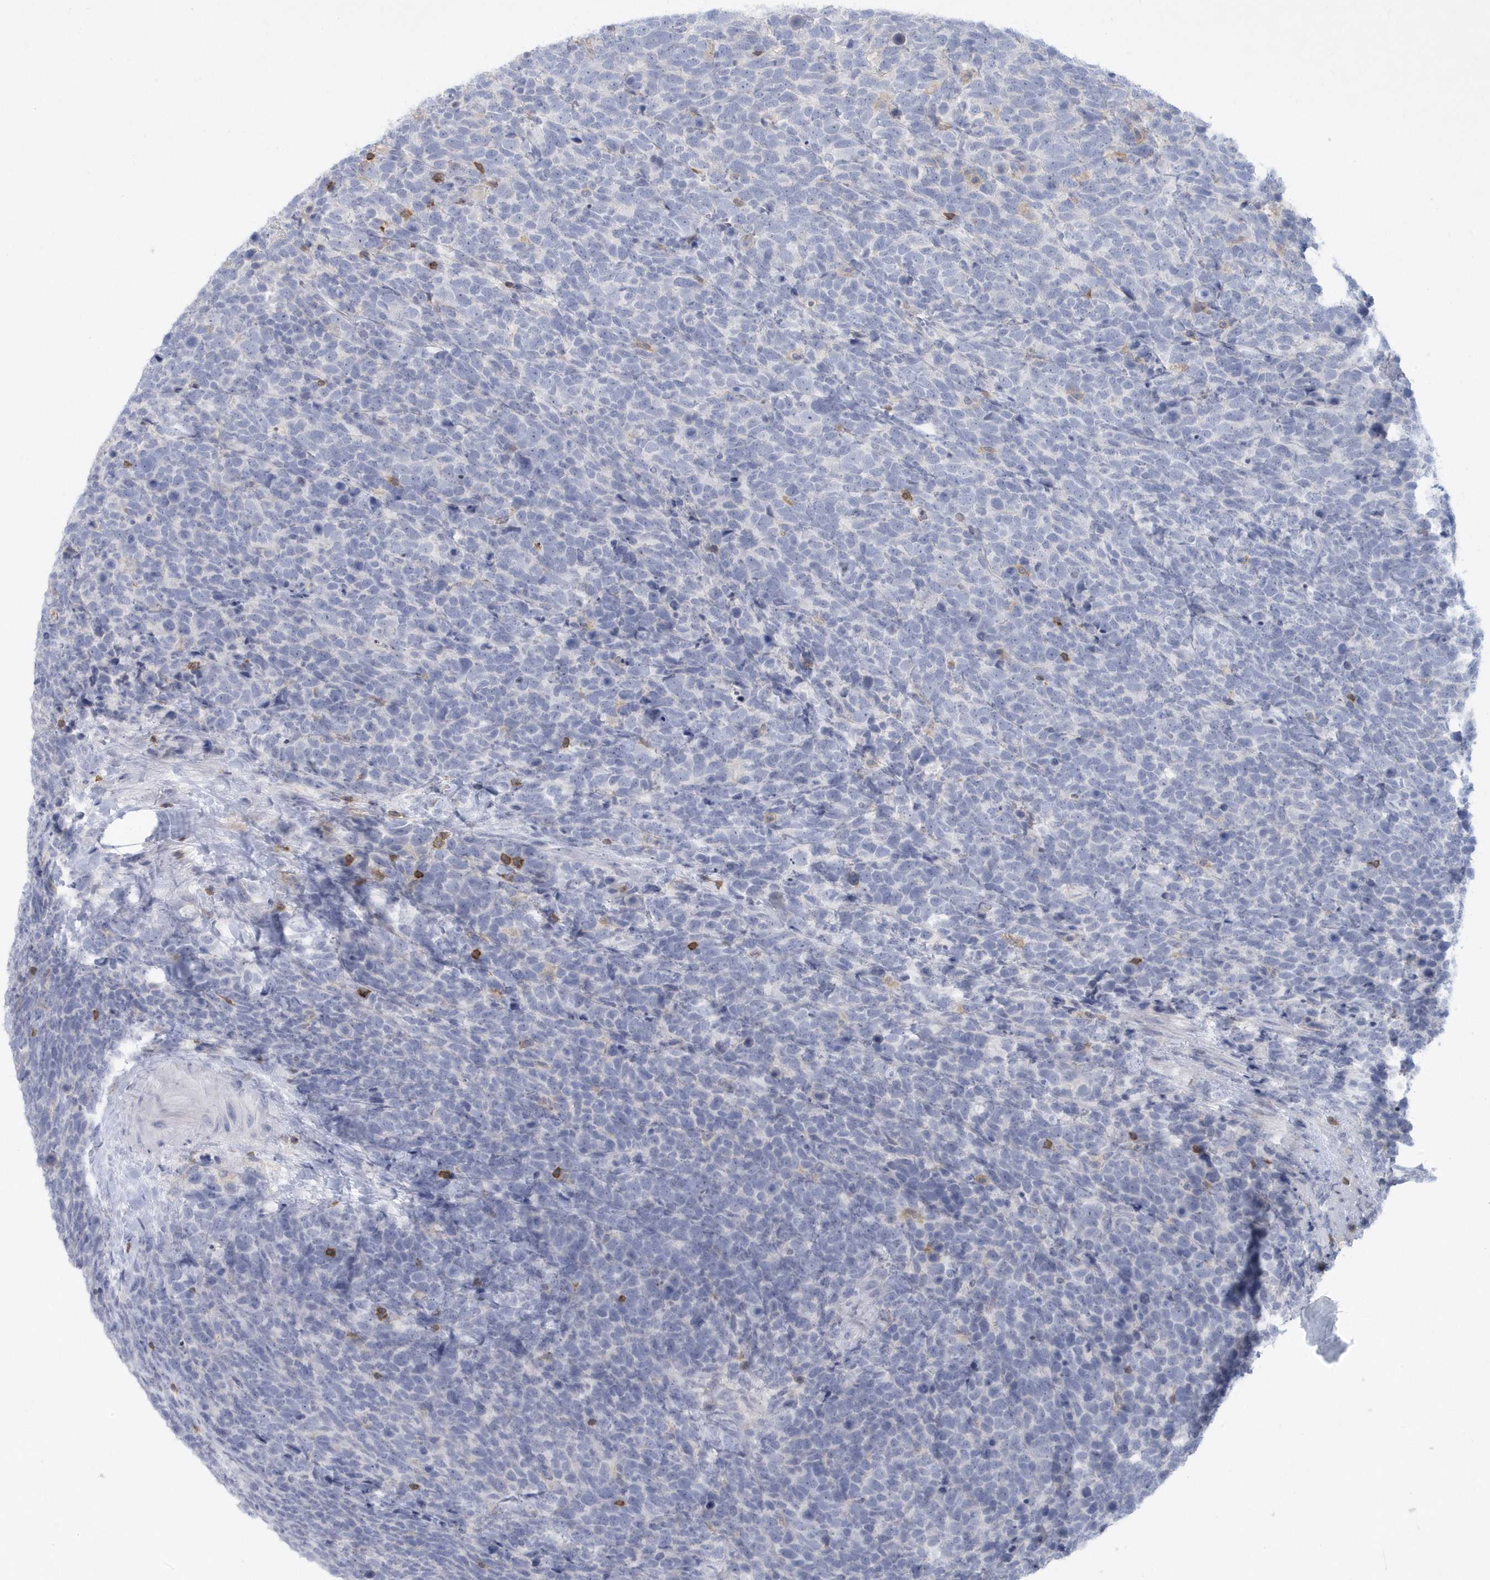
{"staining": {"intensity": "negative", "quantity": "none", "location": "none"}, "tissue": "urothelial cancer", "cell_type": "Tumor cells", "image_type": "cancer", "snomed": [{"axis": "morphology", "description": "Urothelial carcinoma, High grade"}, {"axis": "topography", "description": "Urinary bladder"}], "caption": "IHC image of neoplastic tissue: urothelial cancer stained with DAB (3,3'-diaminobenzidine) reveals no significant protein staining in tumor cells.", "gene": "PSD4", "patient": {"sex": "female", "age": 82}}